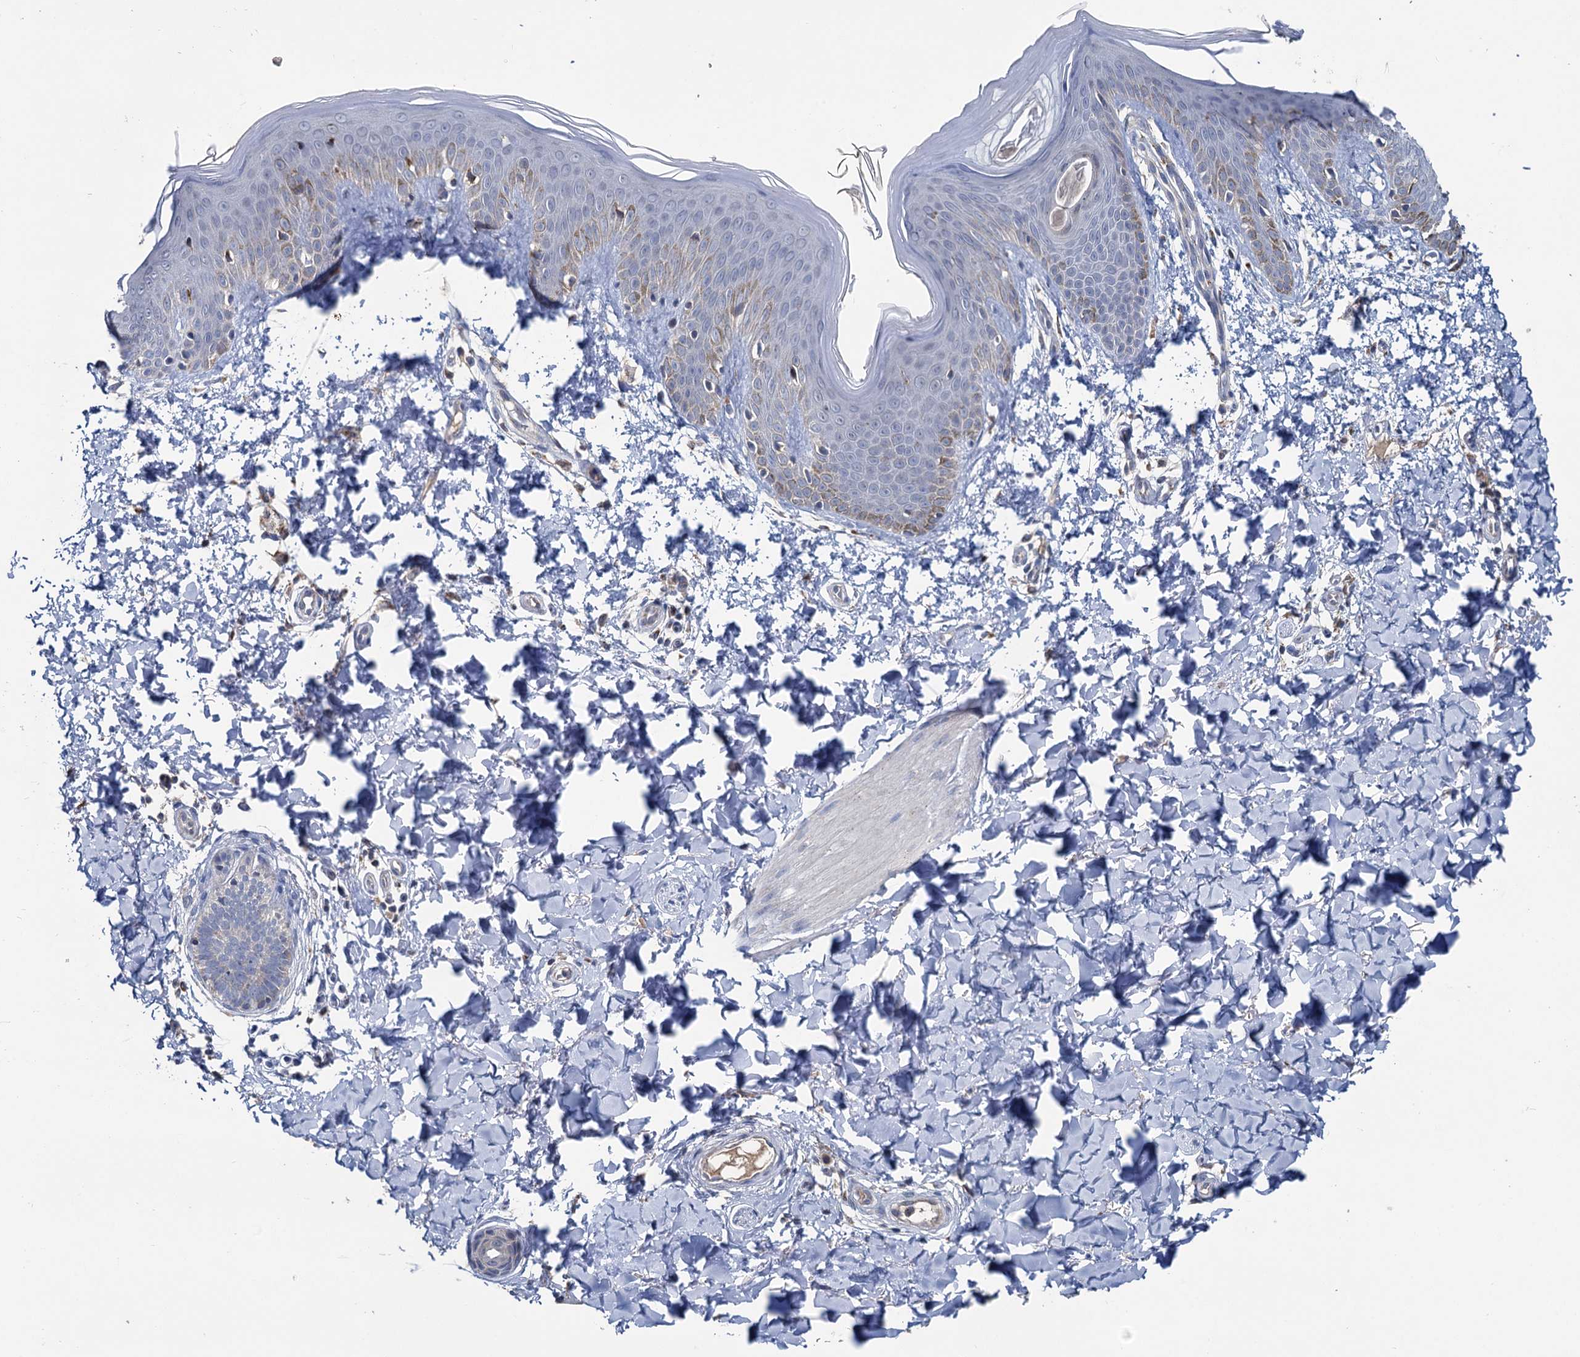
{"staining": {"intensity": "weak", "quantity": "25%-75%", "location": "cytoplasmic/membranous"}, "tissue": "skin", "cell_type": "Fibroblasts", "image_type": "normal", "snomed": [{"axis": "morphology", "description": "Normal tissue, NOS"}, {"axis": "topography", "description": "Skin"}], "caption": "Fibroblasts demonstrate low levels of weak cytoplasmic/membranous expression in approximately 25%-75% of cells in benign skin.", "gene": "METTL4", "patient": {"sex": "male", "age": 36}}